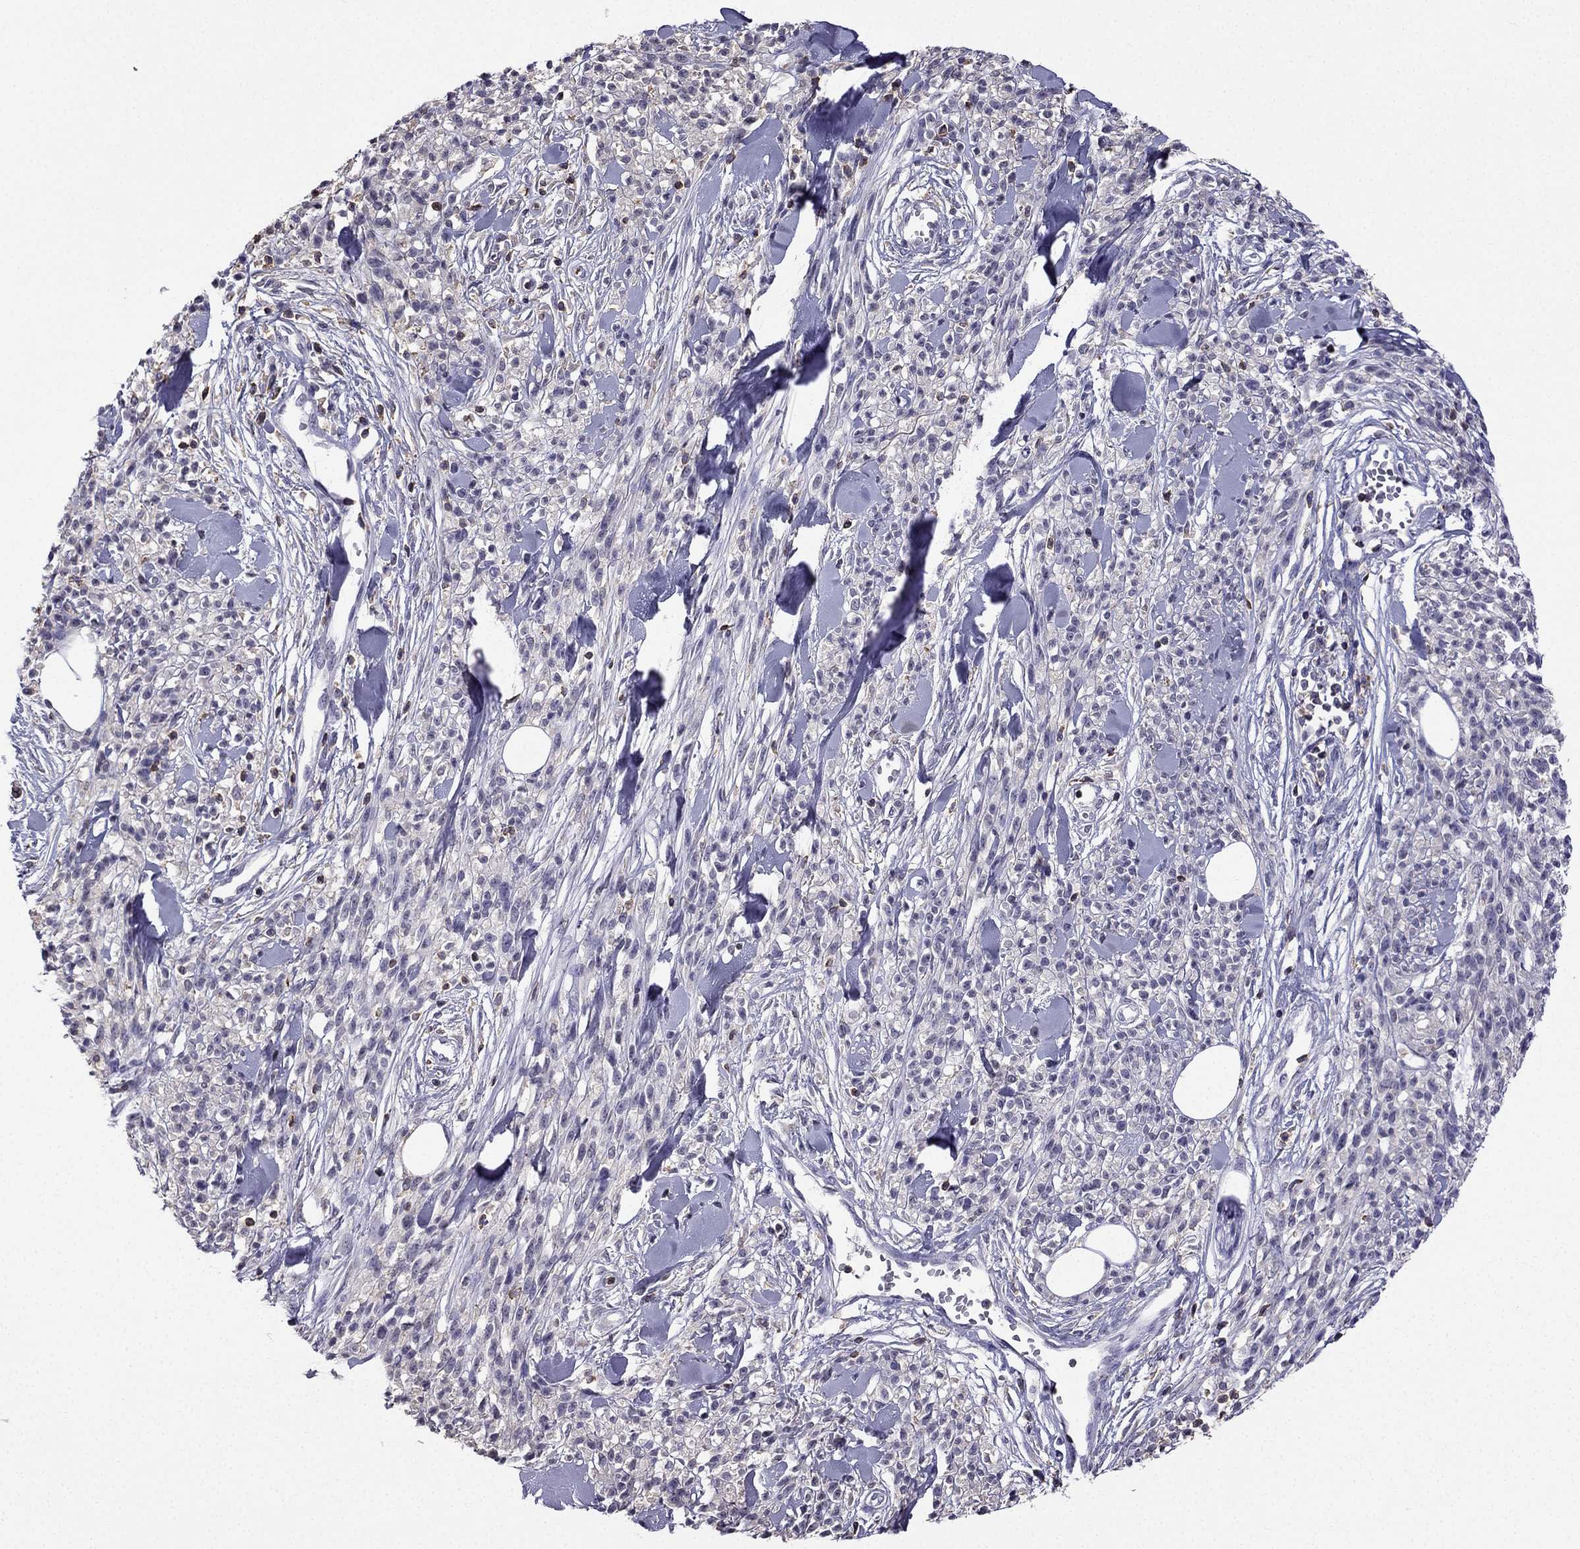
{"staining": {"intensity": "negative", "quantity": "none", "location": "none"}, "tissue": "melanoma", "cell_type": "Tumor cells", "image_type": "cancer", "snomed": [{"axis": "morphology", "description": "Malignant melanoma, NOS"}, {"axis": "topography", "description": "Skin"}, {"axis": "topography", "description": "Skin of trunk"}], "caption": "This is an immunohistochemistry (IHC) micrograph of melanoma. There is no staining in tumor cells.", "gene": "CCK", "patient": {"sex": "male", "age": 74}}